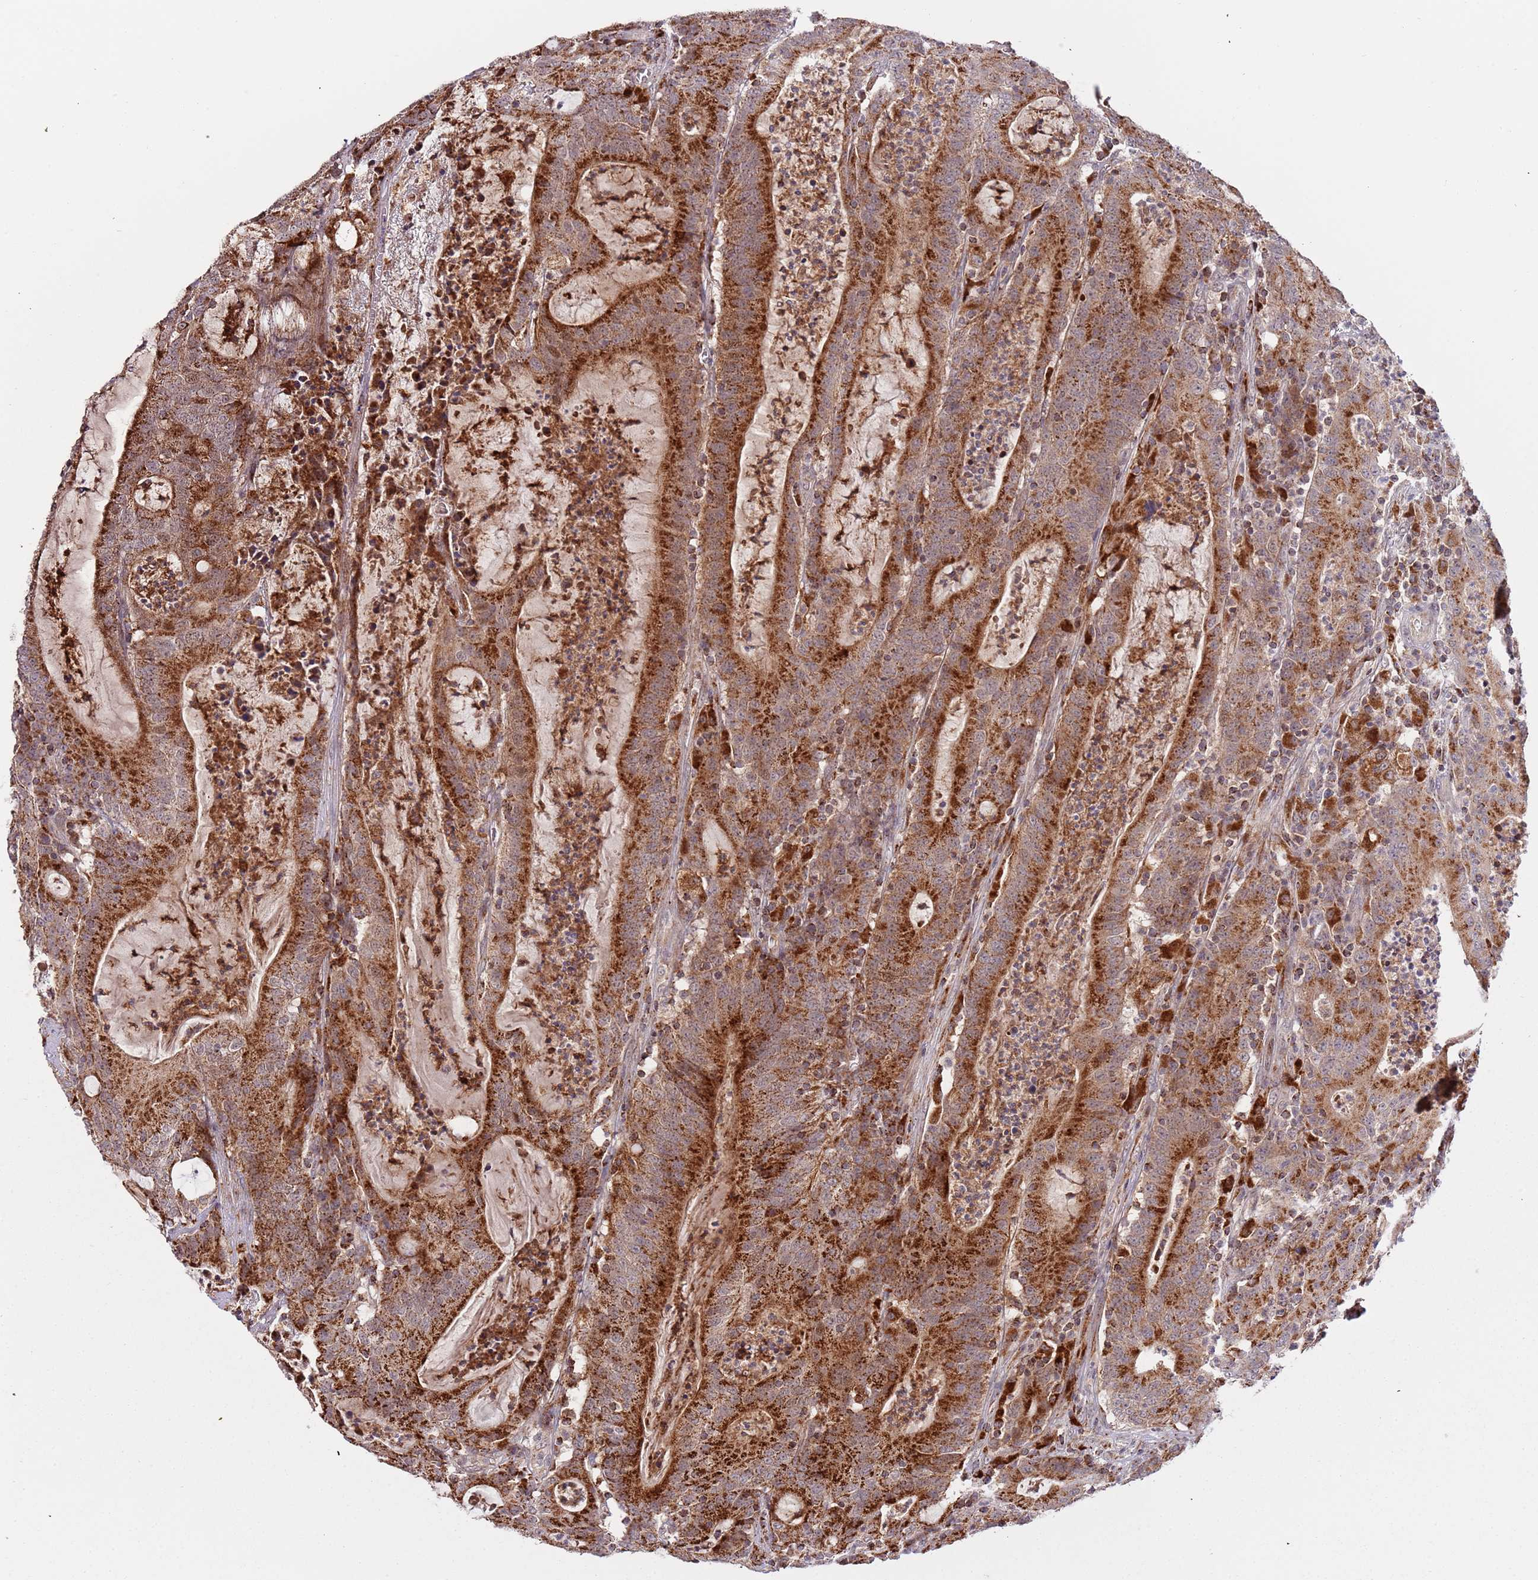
{"staining": {"intensity": "strong", "quantity": ">75%", "location": "cytoplasmic/membranous"}, "tissue": "colorectal cancer", "cell_type": "Tumor cells", "image_type": "cancer", "snomed": [{"axis": "morphology", "description": "Adenocarcinoma, NOS"}, {"axis": "topography", "description": "Colon"}], "caption": "Adenocarcinoma (colorectal) stained with IHC shows strong cytoplasmic/membranous staining in approximately >75% of tumor cells.", "gene": "ULK3", "patient": {"sex": "male", "age": 83}}